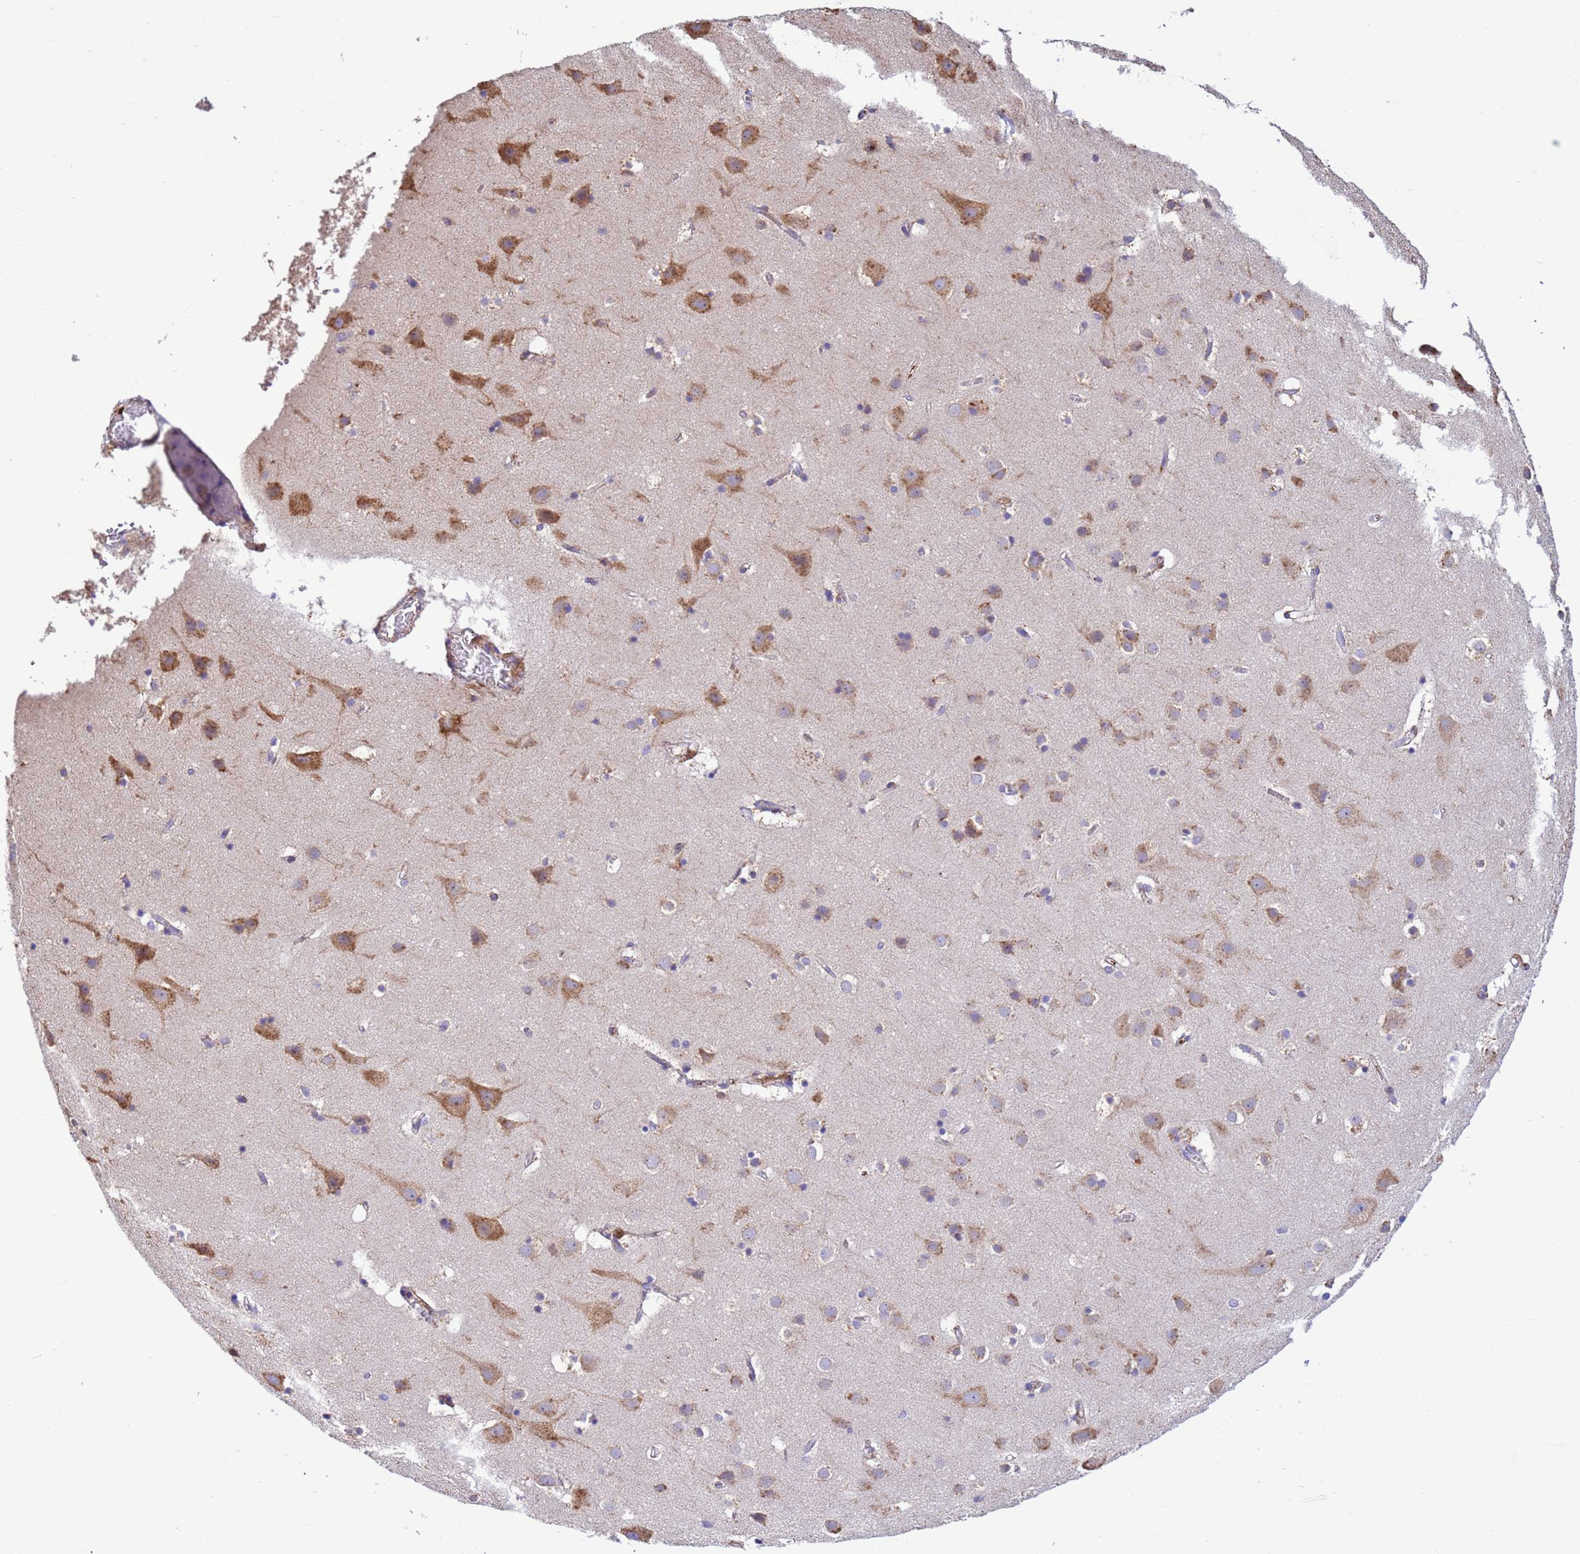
{"staining": {"intensity": "moderate", "quantity": "25%-75%", "location": "cytoplasmic/membranous"}, "tissue": "cerebral cortex", "cell_type": "Endothelial cells", "image_type": "normal", "snomed": [{"axis": "morphology", "description": "Normal tissue, NOS"}, {"axis": "topography", "description": "Cerebral cortex"}], "caption": "This histopathology image reveals immunohistochemistry staining of normal cerebral cortex, with medium moderate cytoplasmic/membranous positivity in approximately 25%-75% of endothelial cells.", "gene": "THAP5", "patient": {"sex": "male", "age": 54}}